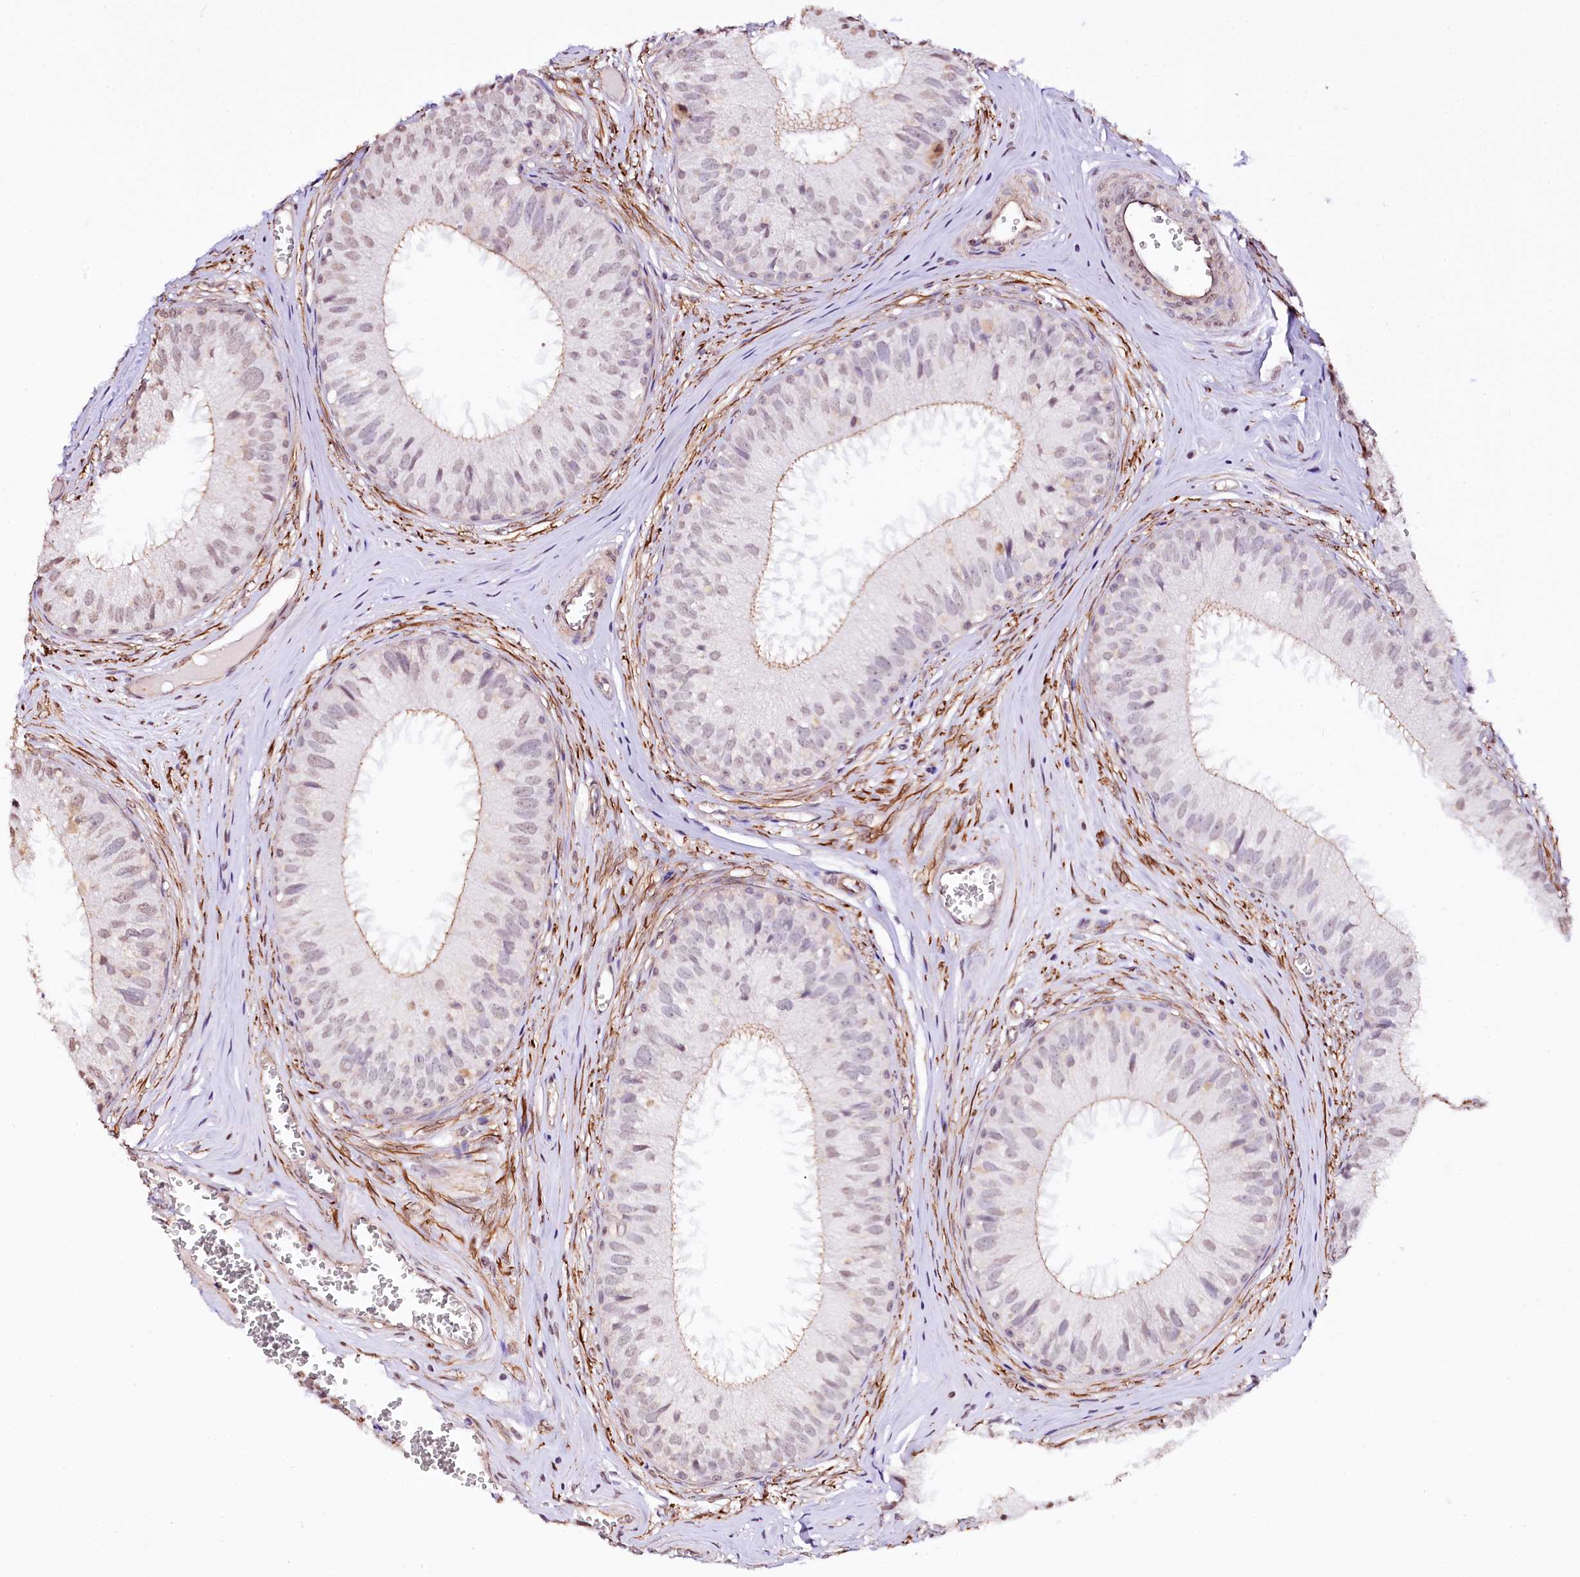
{"staining": {"intensity": "weak", "quantity": "<25%", "location": "cytoplasmic/membranous"}, "tissue": "epididymis", "cell_type": "Glandular cells", "image_type": "normal", "snomed": [{"axis": "morphology", "description": "Normal tissue, NOS"}, {"axis": "topography", "description": "Epididymis"}], "caption": "High power microscopy micrograph of an IHC photomicrograph of unremarkable epididymis, revealing no significant positivity in glandular cells.", "gene": "ST7", "patient": {"sex": "male", "age": 36}}